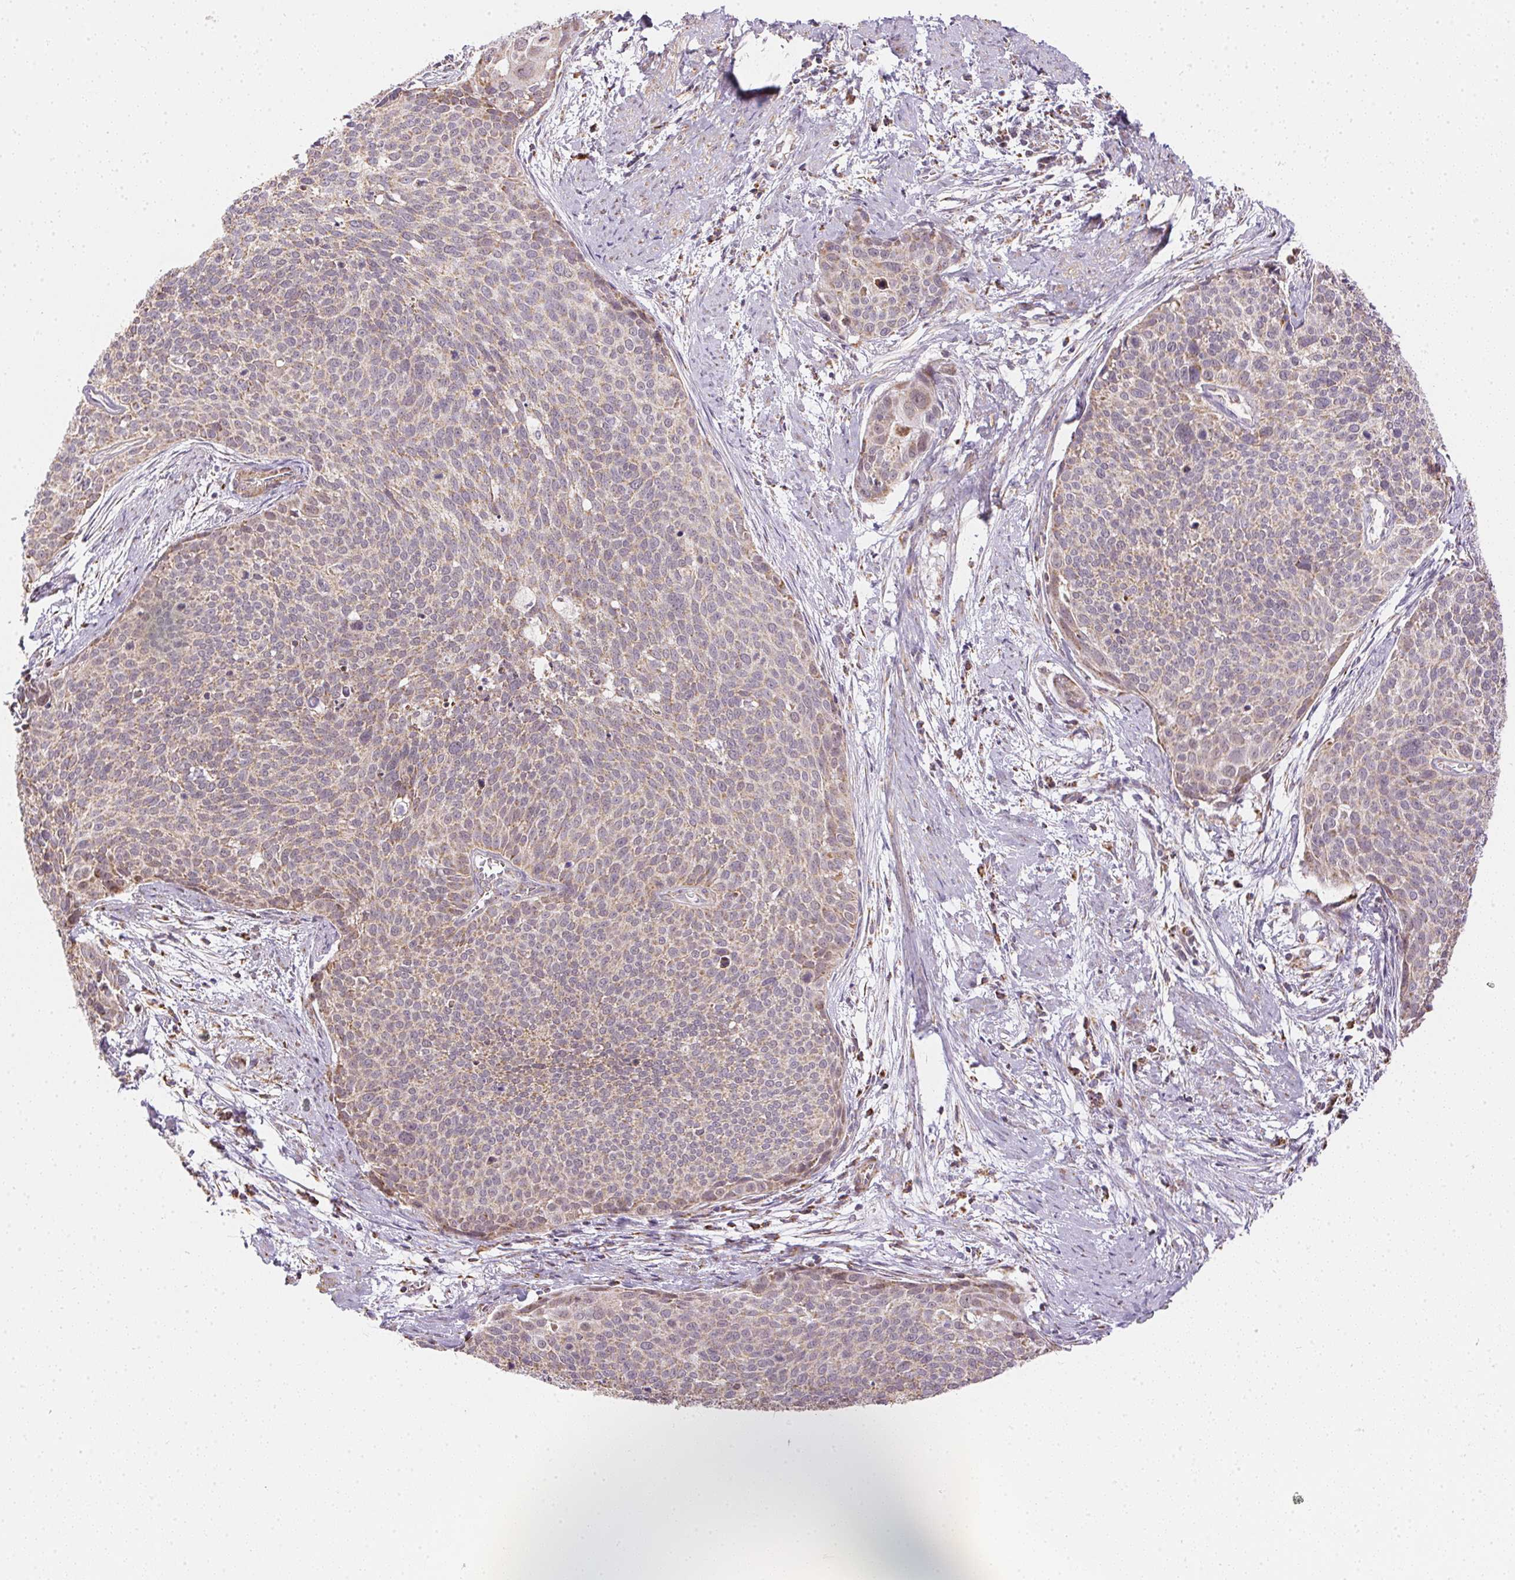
{"staining": {"intensity": "moderate", "quantity": "25%-75%", "location": "cytoplasmic/membranous"}, "tissue": "cervical cancer", "cell_type": "Tumor cells", "image_type": "cancer", "snomed": [{"axis": "morphology", "description": "Squamous cell carcinoma, NOS"}, {"axis": "topography", "description": "Cervix"}], "caption": "Immunohistochemistry (IHC) (DAB (3,3'-diaminobenzidine)) staining of human cervical cancer displays moderate cytoplasmic/membranous protein expression in approximately 25%-75% of tumor cells. (Stains: DAB (3,3'-diaminobenzidine) in brown, nuclei in blue, Microscopy: brightfield microscopy at high magnification).", "gene": "MAPK11", "patient": {"sex": "female", "age": 39}}